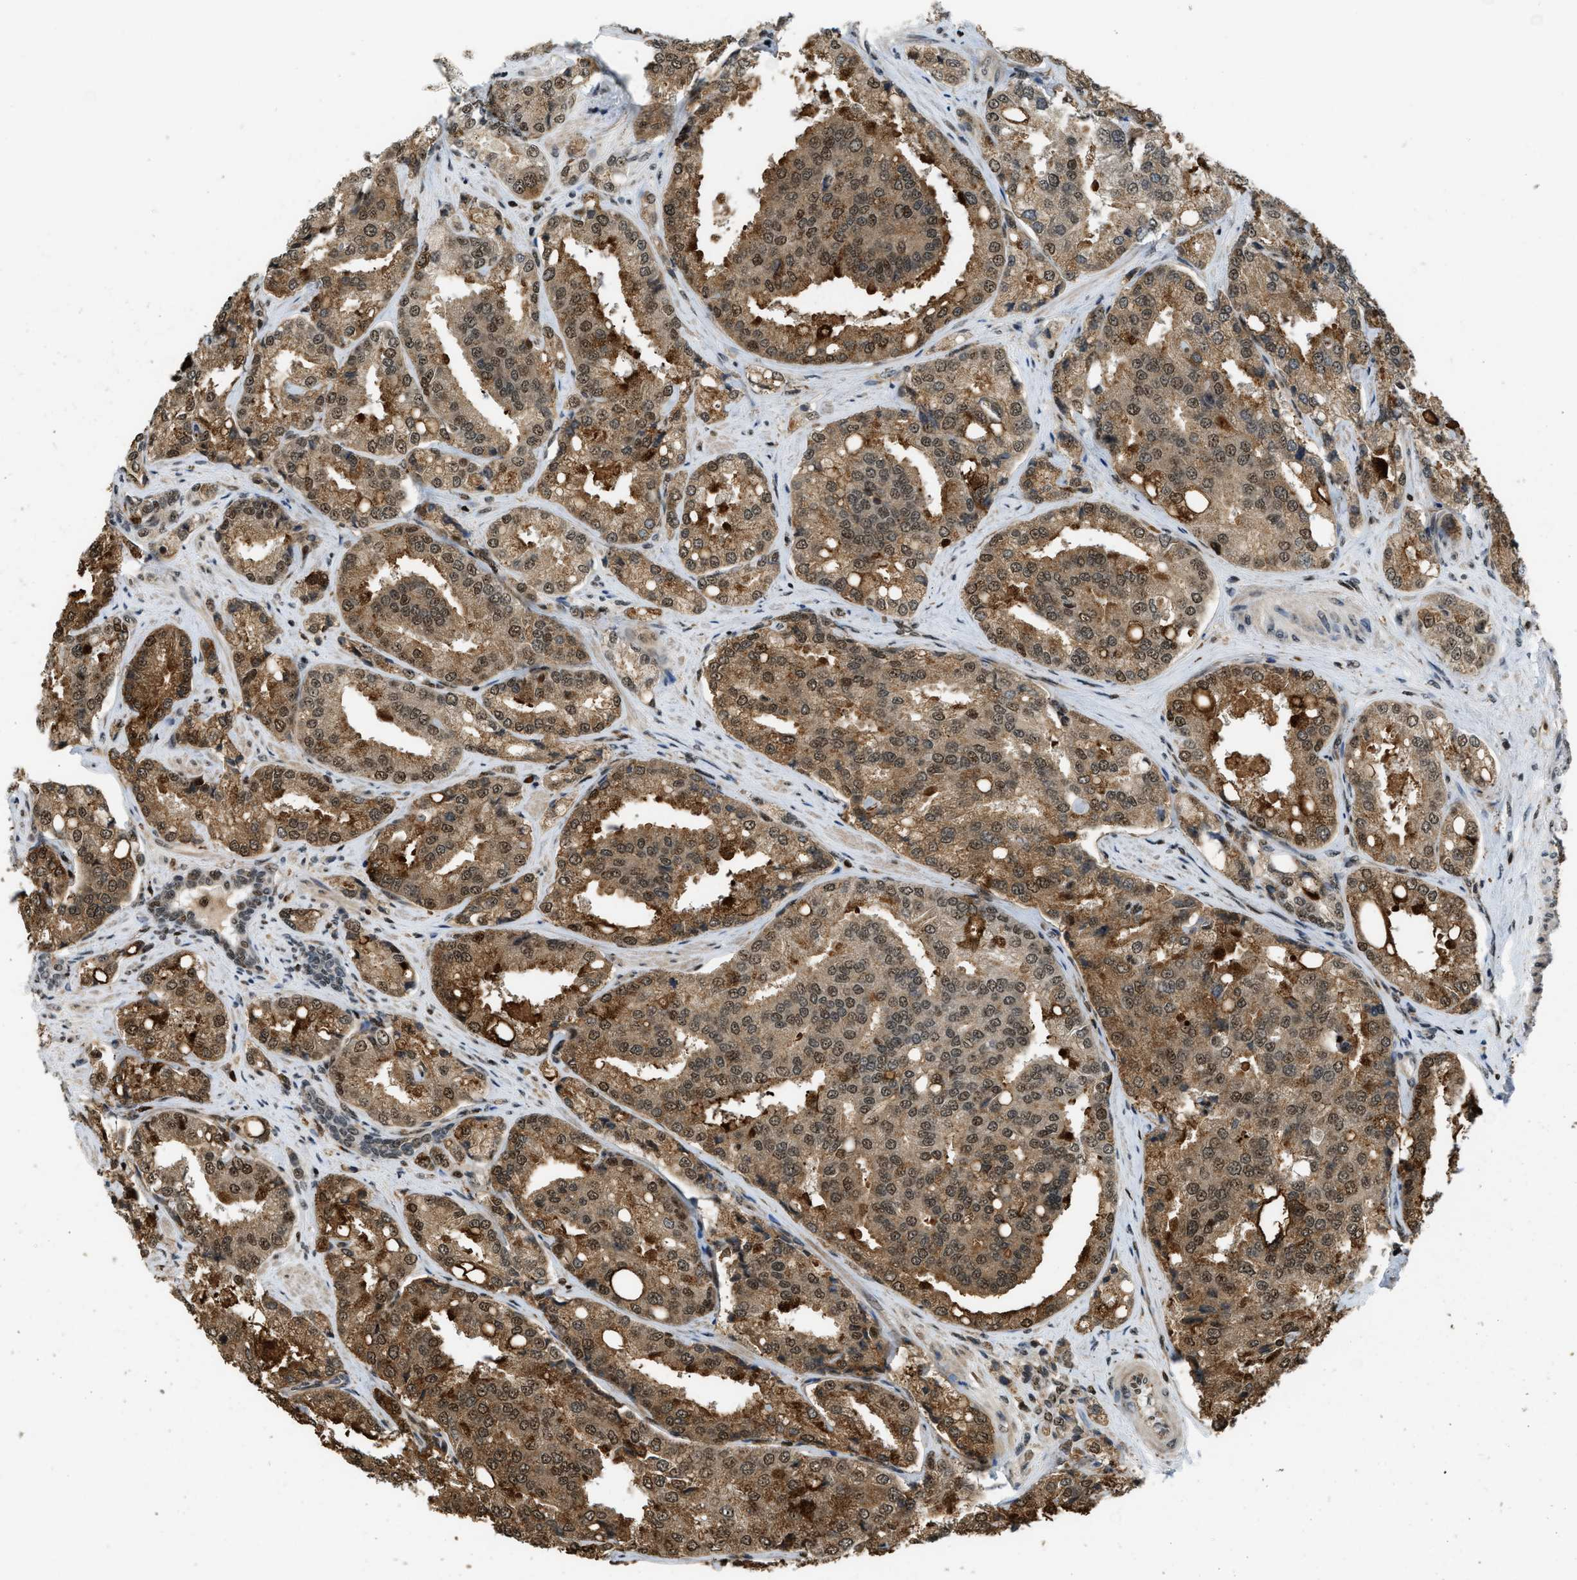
{"staining": {"intensity": "moderate", "quantity": ">75%", "location": "cytoplasmic/membranous,nuclear"}, "tissue": "prostate cancer", "cell_type": "Tumor cells", "image_type": "cancer", "snomed": [{"axis": "morphology", "description": "Adenocarcinoma, High grade"}, {"axis": "topography", "description": "Prostate"}], "caption": "Approximately >75% of tumor cells in adenocarcinoma (high-grade) (prostate) display moderate cytoplasmic/membranous and nuclear protein positivity as visualized by brown immunohistochemical staining.", "gene": "E2F1", "patient": {"sex": "male", "age": 50}}